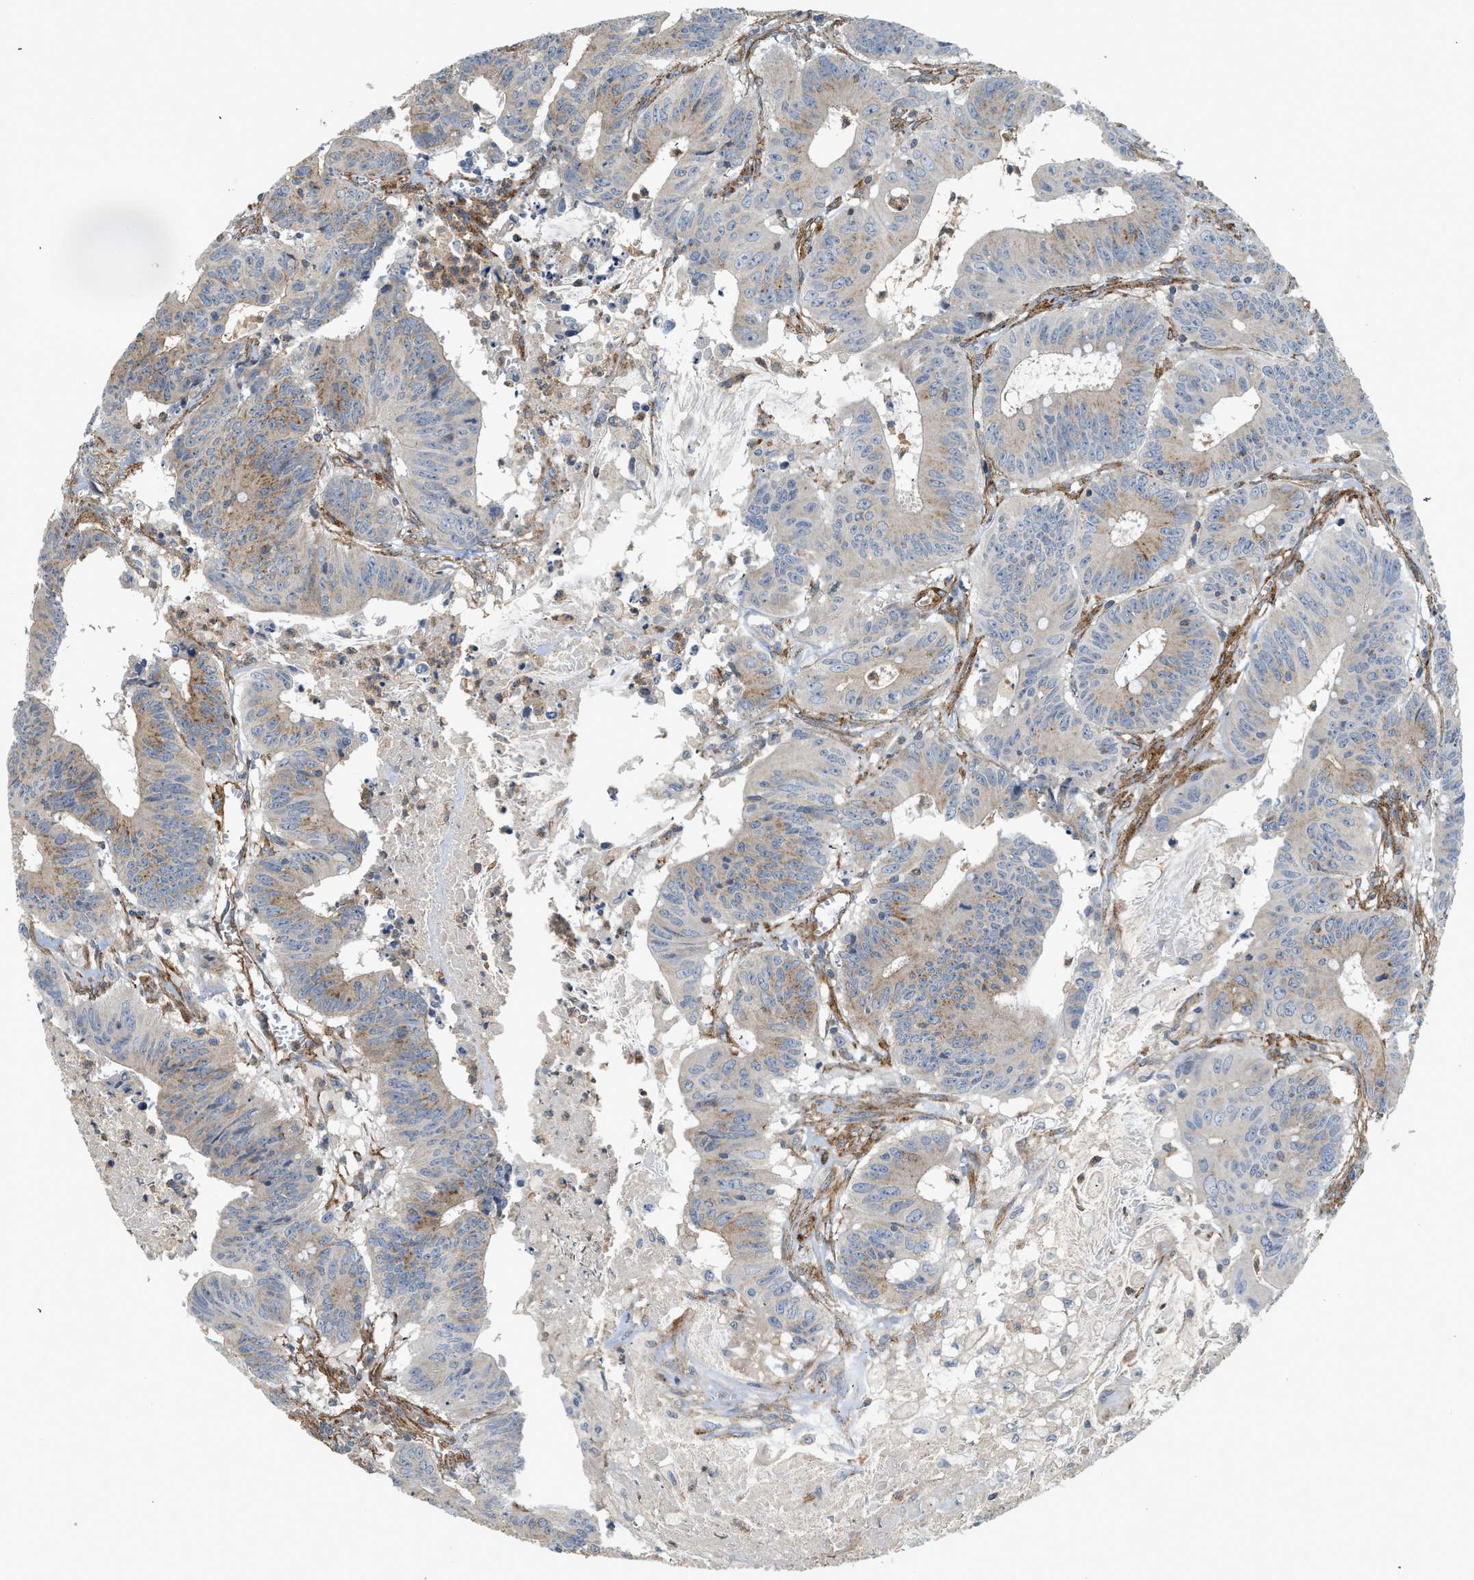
{"staining": {"intensity": "moderate", "quantity": "25%-75%", "location": "cytoplasmic/membranous"}, "tissue": "colorectal cancer", "cell_type": "Tumor cells", "image_type": "cancer", "snomed": [{"axis": "morphology", "description": "Adenocarcinoma, NOS"}, {"axis": "topography", "description": "Colon"}], "caption": "A high-resolution photomicrograph shows immunohistochemistry staining of colorectal cancer (adenocarcinoma), which reveals moderate cytoplasmic/membranous staining in about 25%-75% of tumor cells. (DAB (3,3'-diaminobenzidine) IHC with brightfield microscopy, high magnification).", "gene": "HIP1", "patient": {"sex": "male", "age": 45}}